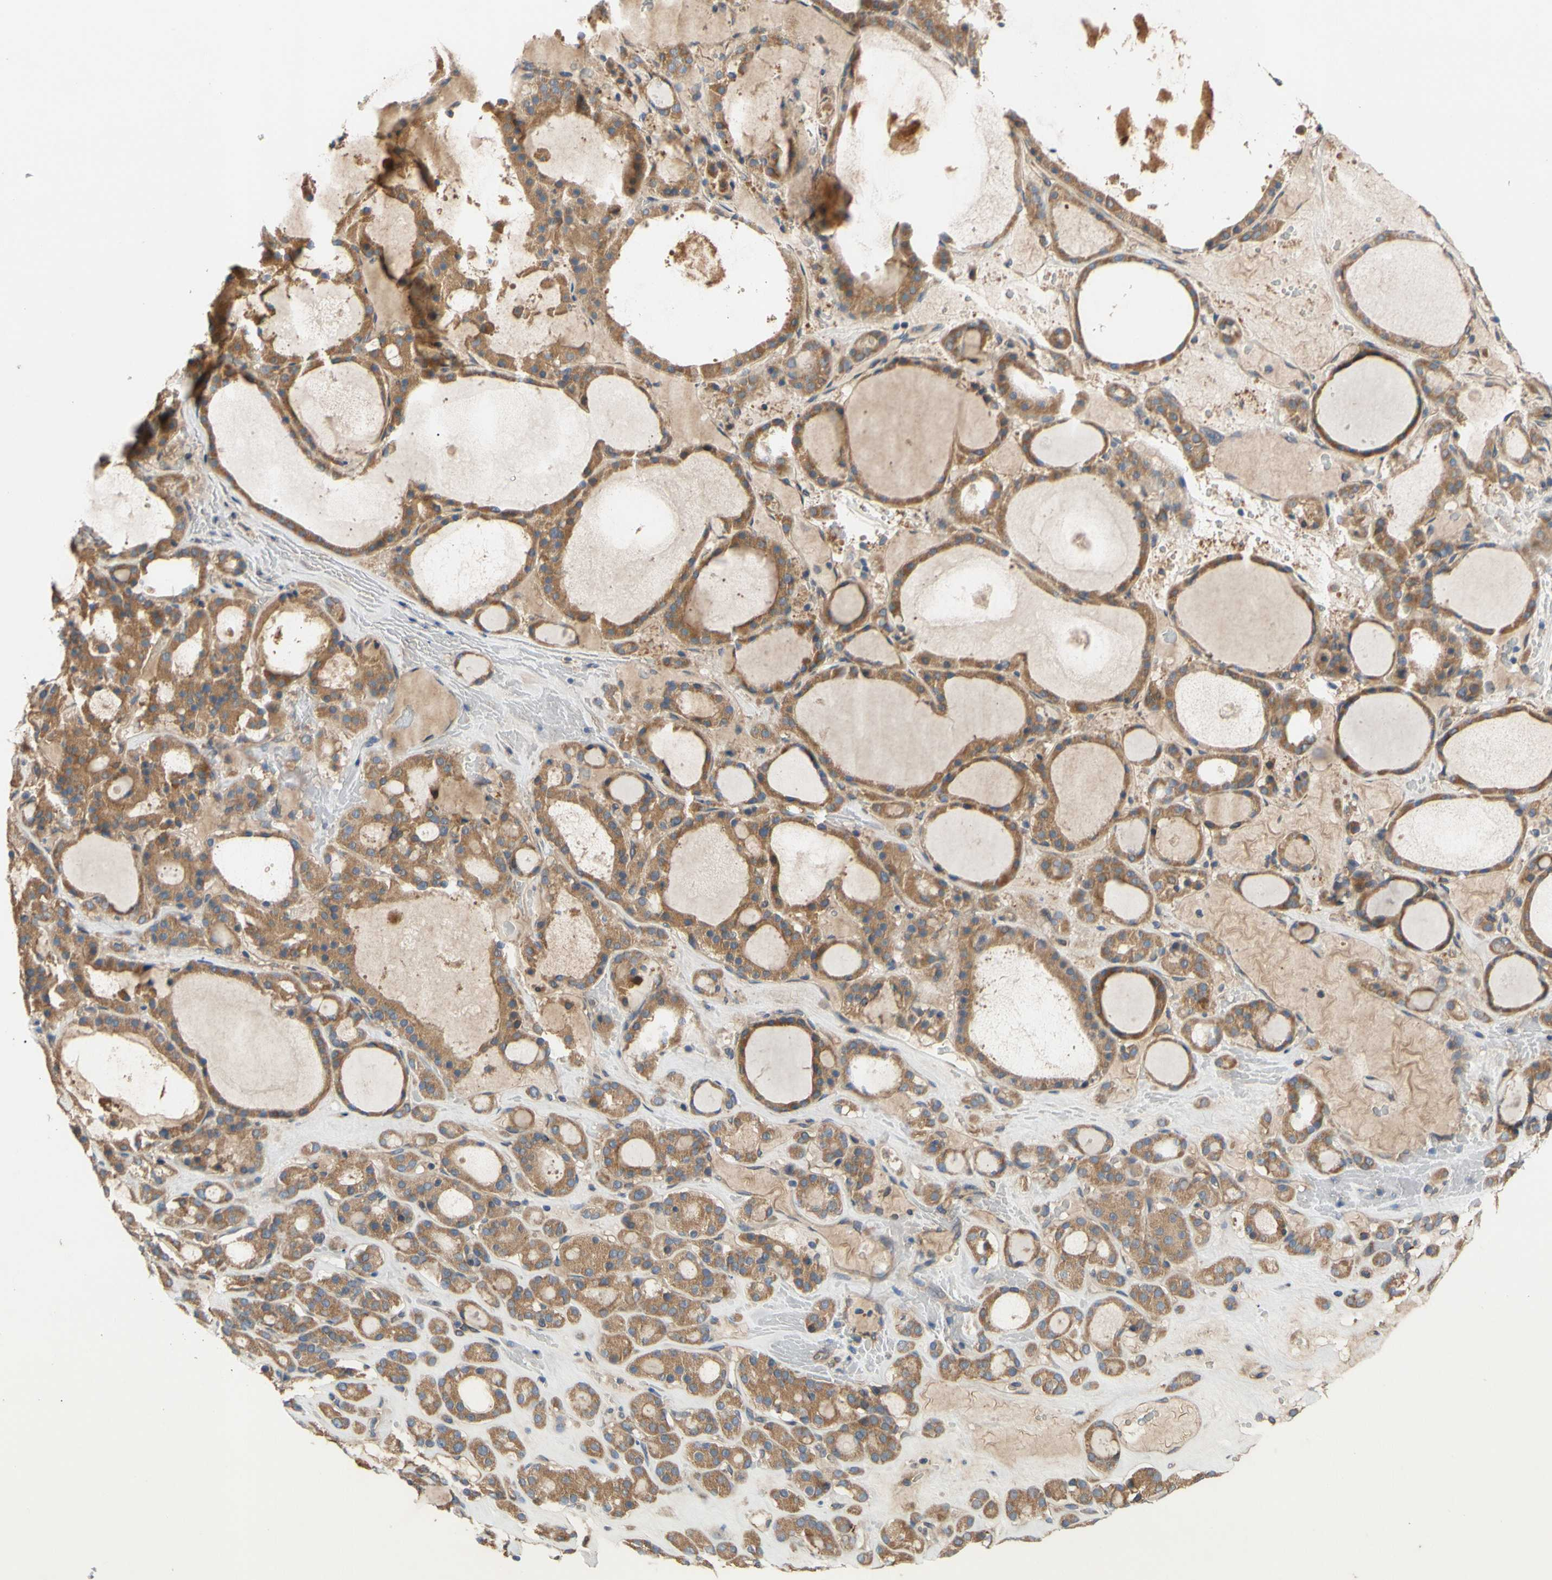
{"staining": {"intensity": "moderate", "quantity": ">75%", "location": "cytoplasmic/membranous"}, "tissue": "thyroid gland", "cell_type": "Glandular cells", "image_type": "normal", "snomed": [{"axis": "morphology", "description": "Normal tissue, NOS"}, {"axis": "morphology", "description": "Carcinoma, NOS"}, {"axis": "topography", "description": "Thyroid gland"}], "caption": "Protein staining of normal thyroid gland displays moderate cytoplasmic/membranous positivity in approximately >75% of glandular cells. Nuclei are stained in blue.", "gene": "MBTPS2", "patient": {"sex": "female", "age": 86}}